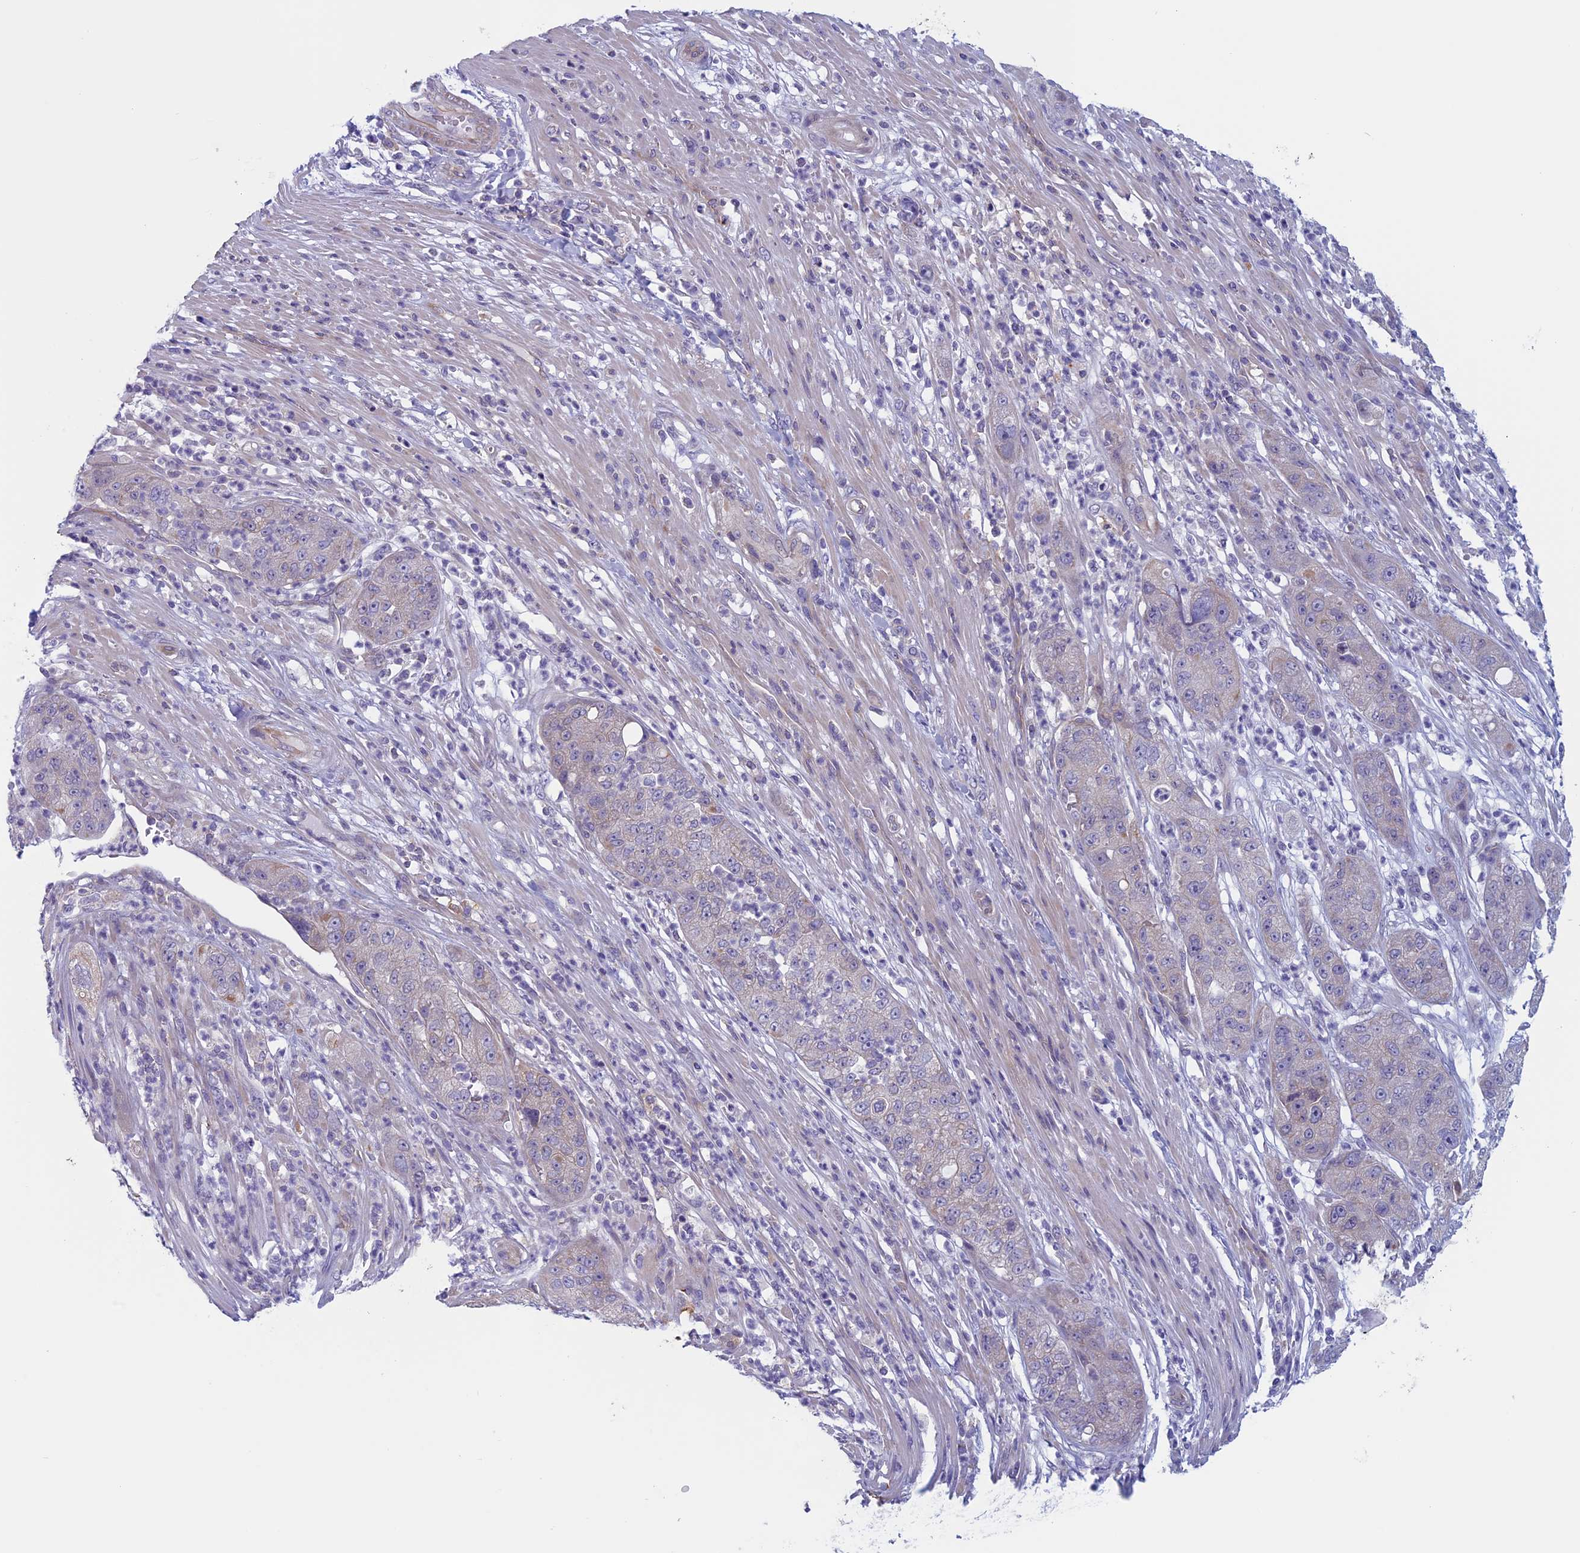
{"staining": {"intensity": "negative", "quantity": "none", "location": "none"}, "tissue": "pancreatic cancer", "cell_type": "Tumor cells", "image_type": "cancer", "snomed": [{"axis": "morphology", "description": "Adenocarcinoma, NOS"}, {"axis": "topography", "description": "Pancreas"}], "caption": "High magnification brightfield microscopy of pancreatic cancer (adenocarcinoma) stained with DAB (3,3'-diaminobenzidine) (brown) and counterstained with hematoxylin (blue): tumor cells show no significant positivity.", "gene": "CNOT6L", "patient": {"sex": "female", "age": 78}}